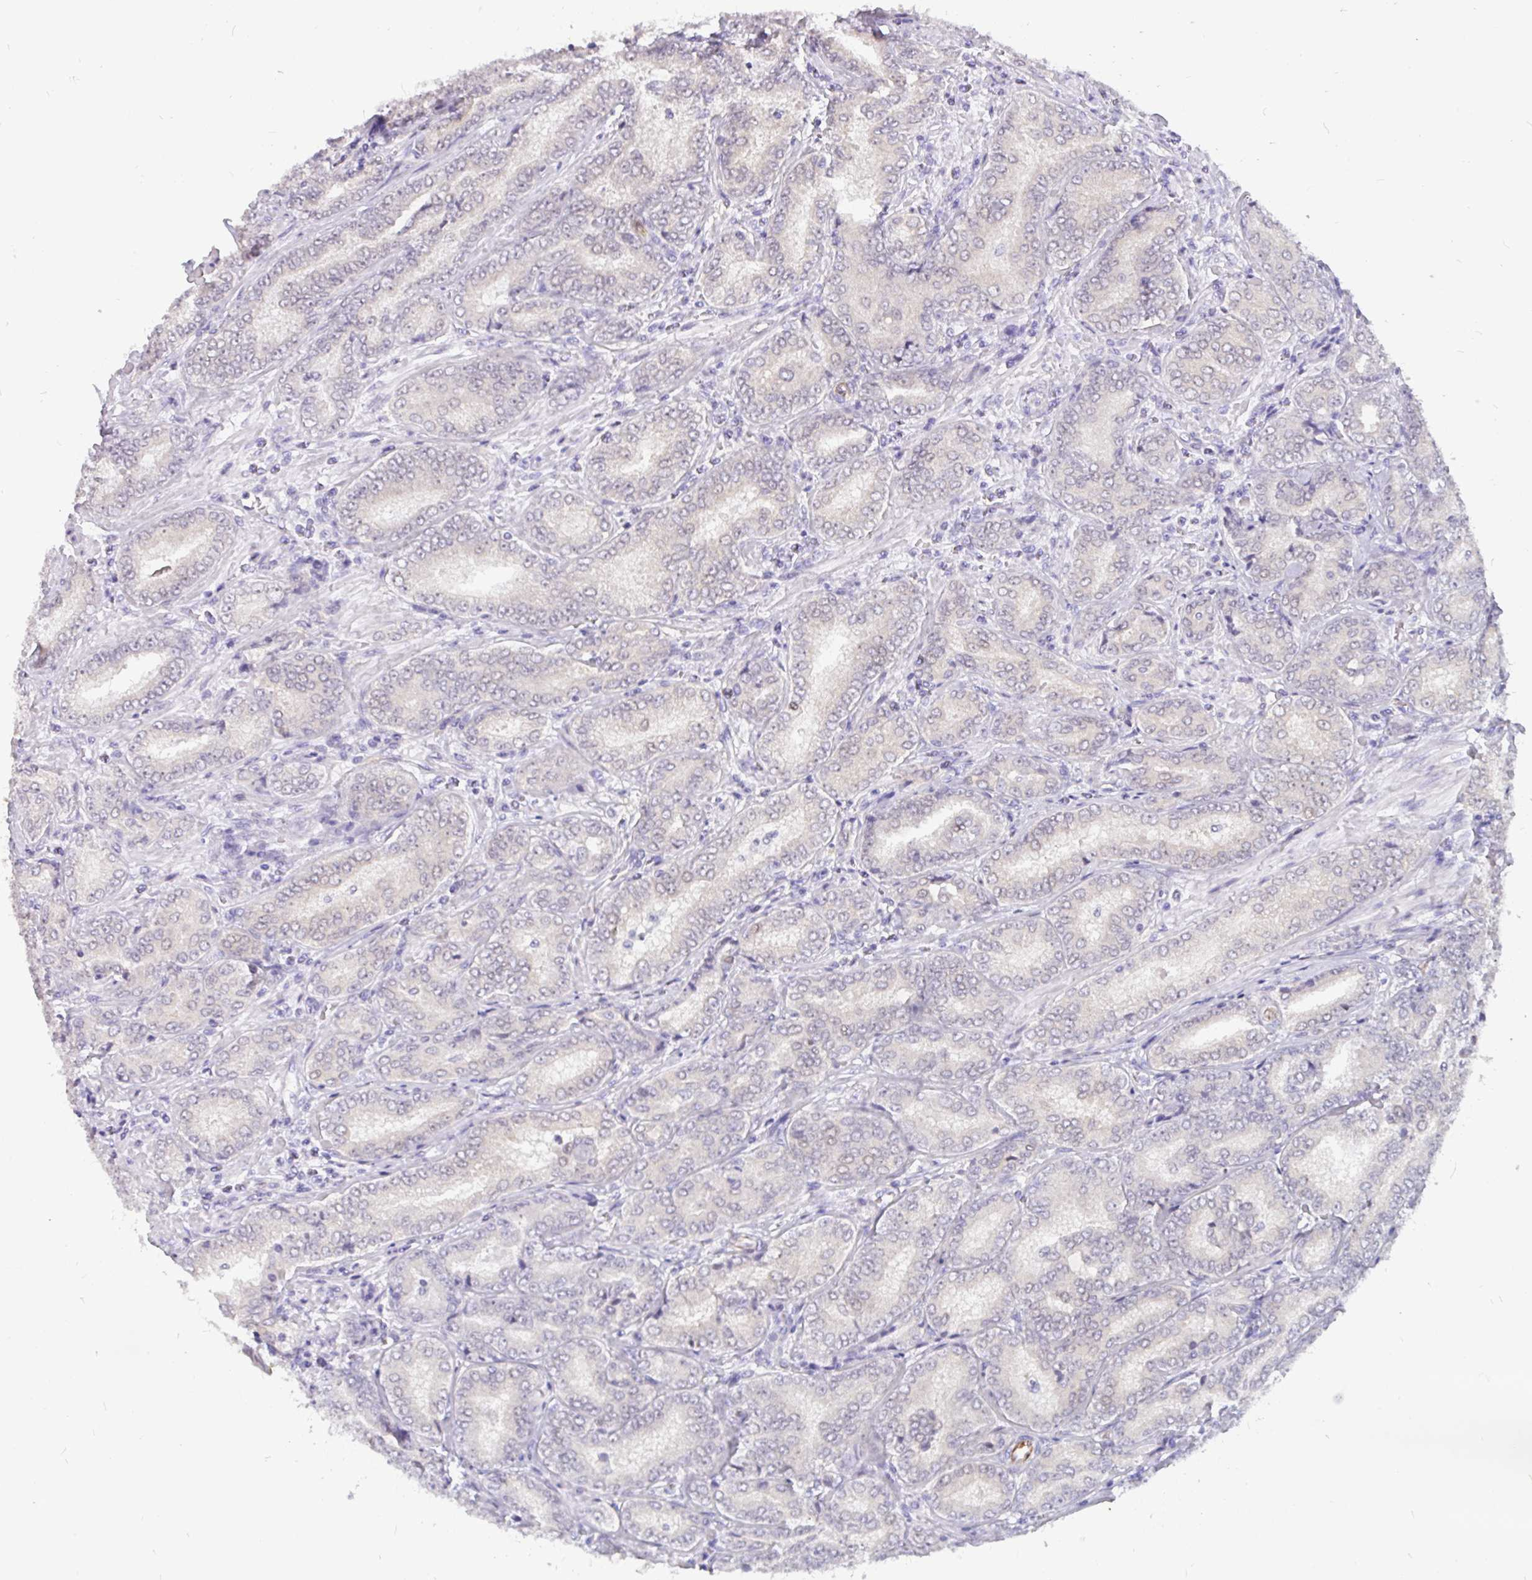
{"staining": {"intensity": "negative", "quantity": "none", "location": "none"}, "tissue": "prostate cancer", "cell_type": "Tumor cells", "image_type": "cancer", "snomed": [{"axis": "morphology", "description": "Adenocarcinoma, High grade"}, {"axis": "topography", "description": "Prostate"}], "caption": "The photomicrograph reveals no significant staining in tumor cells of prostate cancer.", "gene": "EML5", "patient": {"sex": "male", "age": 72}}